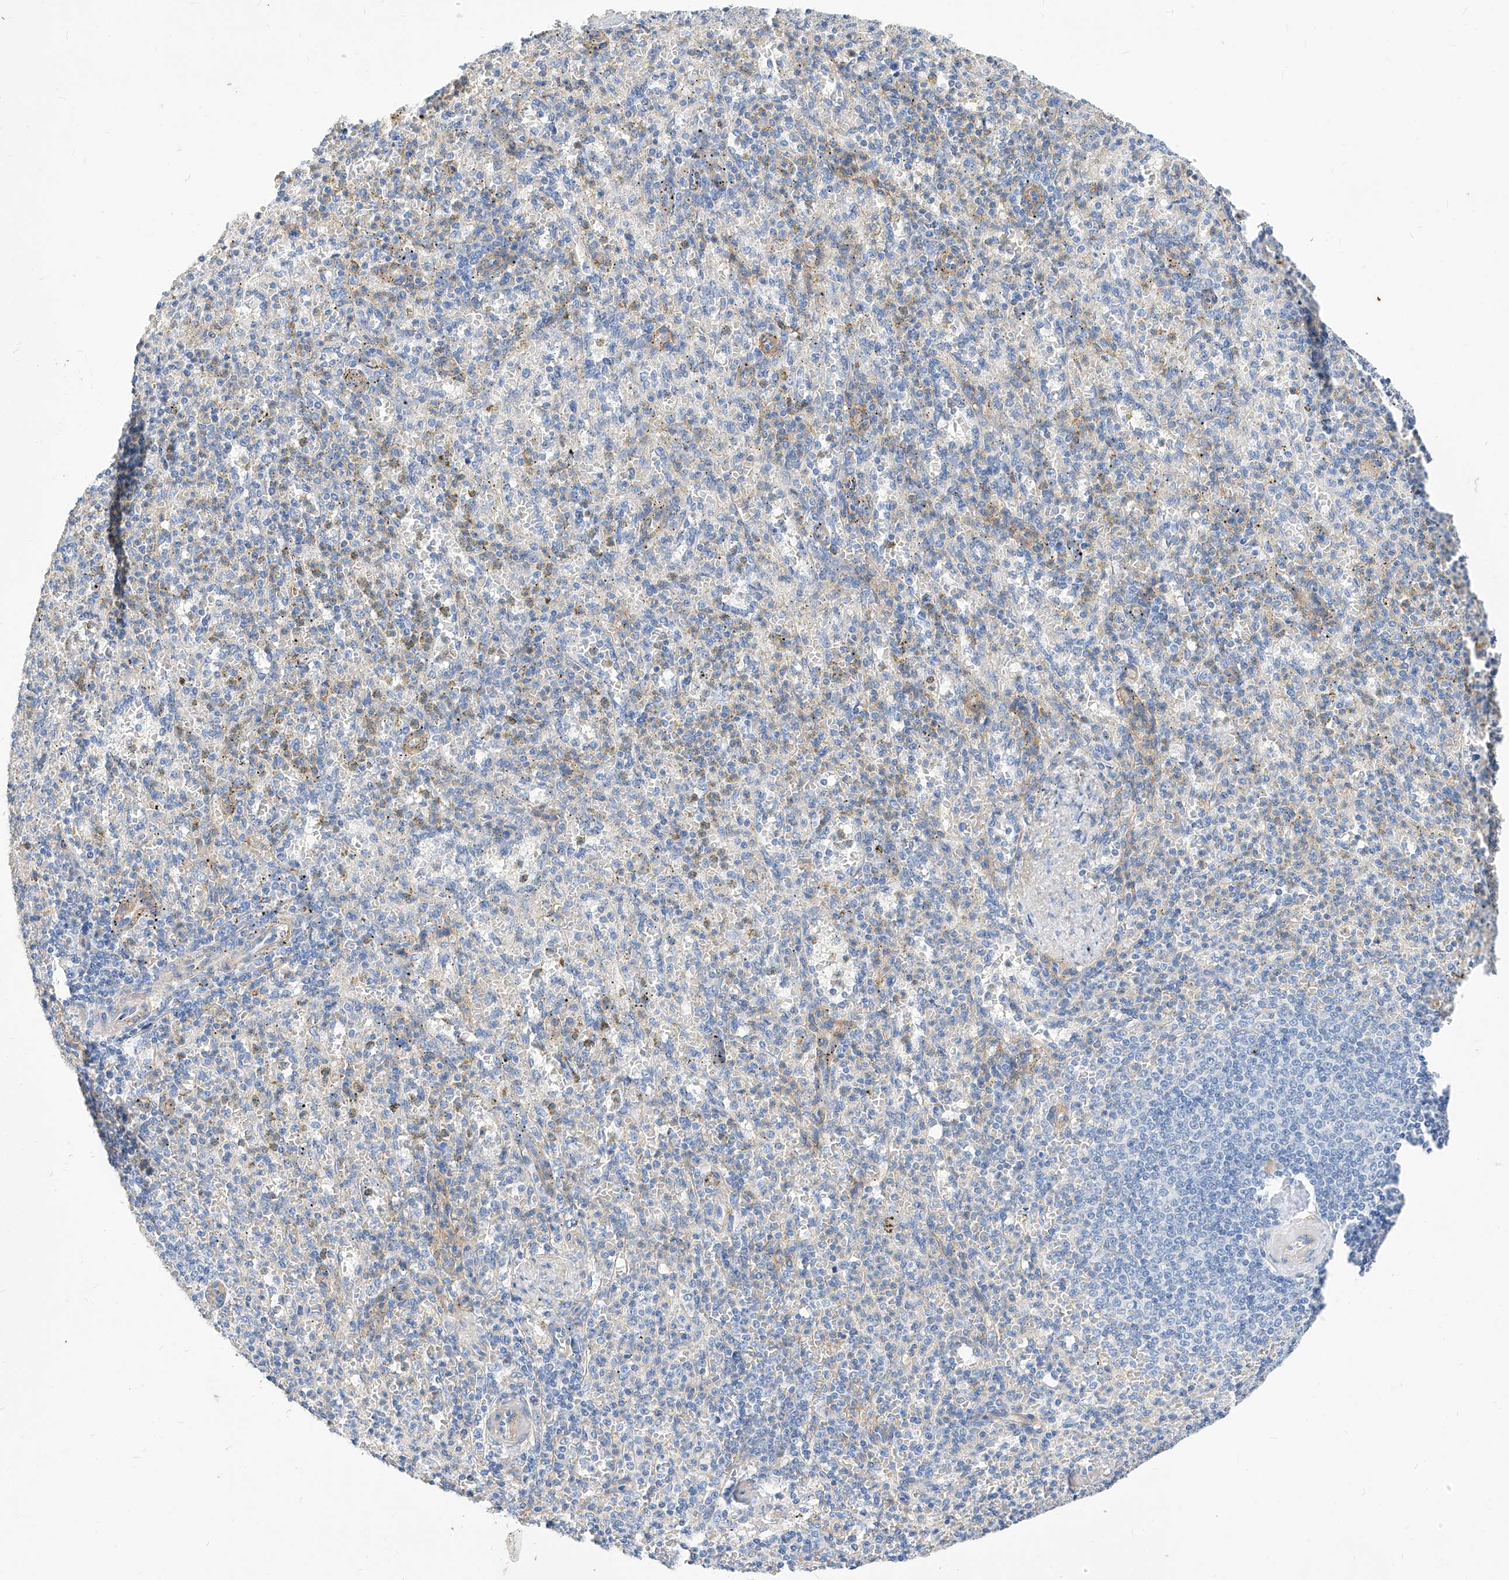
{"staining": {"intensity": "negative", "quantity": "none", "location": "none"}, "tissue": "spleen", "cell_type": "Cells in red pulp", "image_type": "normal", "snomed": [{"axis": "morphology", "description": "Normal tissue, NOS"}, {"axis": "topography", "description": "Spleen"}], "caption": "Immunohistochemistry micrograph of benign human spleen stained for a protein (brown), which demonstrates no positivity in cells in red pulp. Brightfield microscopy of immunohistochemistry stained with DAB (3,3'-diaminobenzidine) (brown) and hematoxylin (blue), captured at high magnification.", "gene": "SCGB2A1", "patient": {"sex": "female", "age": 74}}